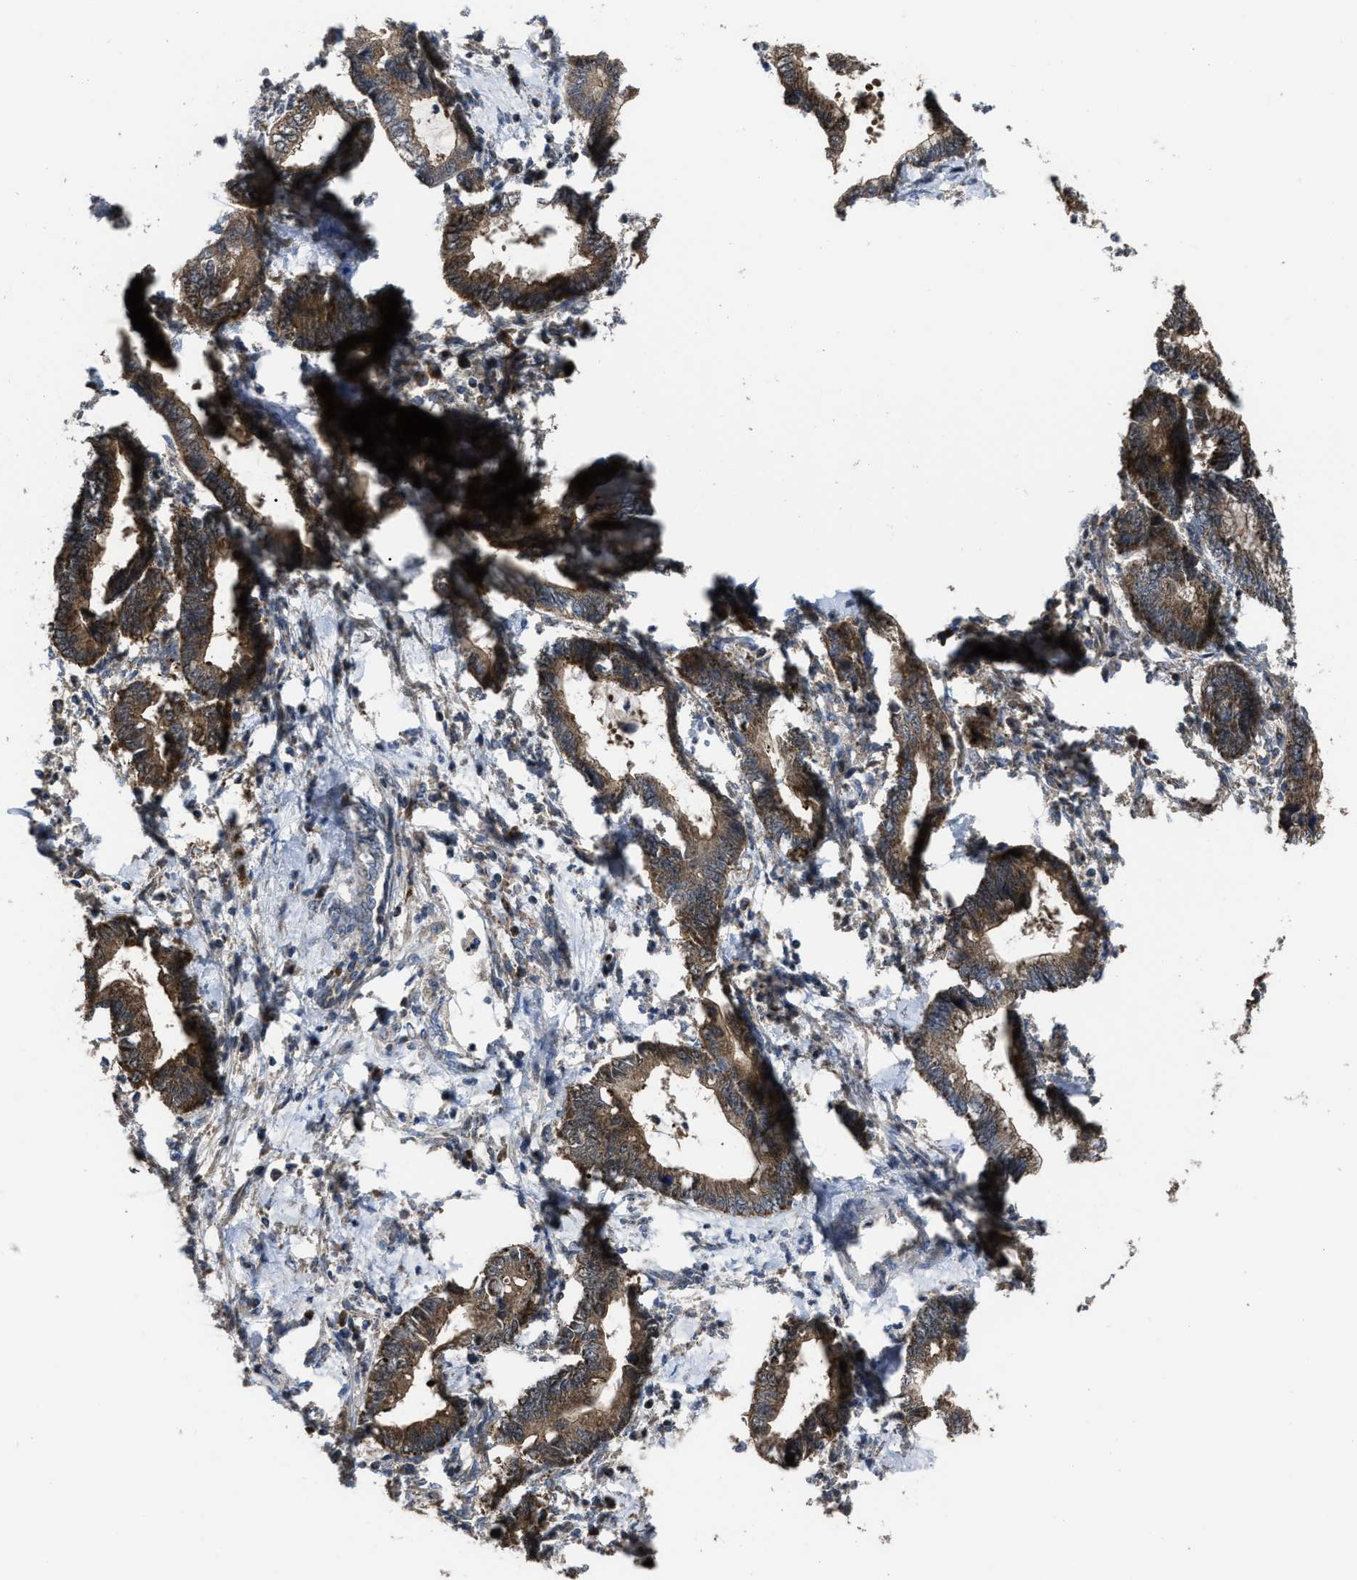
{"staining": {"intensity": "moderate", "quantity": ">75%", "location": "cytoplasmic/membranous"}, "tissue": "cervical cancer", "cell_type": "Tumor cells", "image_type": "cancer", "snomed": [{"axis": "morphology", "description": "Adenocarcinoma, NOS"}, {"axis": "topography", "description": "Cervix"}], "caption": "Brown immunohistochemical staining in human adenocarcinoma (cervical) reveals moderate cytoplasmic/membranous positivity in approximately >75% of tumor cells.", "gene": "PASK", "patient": {"sex": "female", "age": 44}}